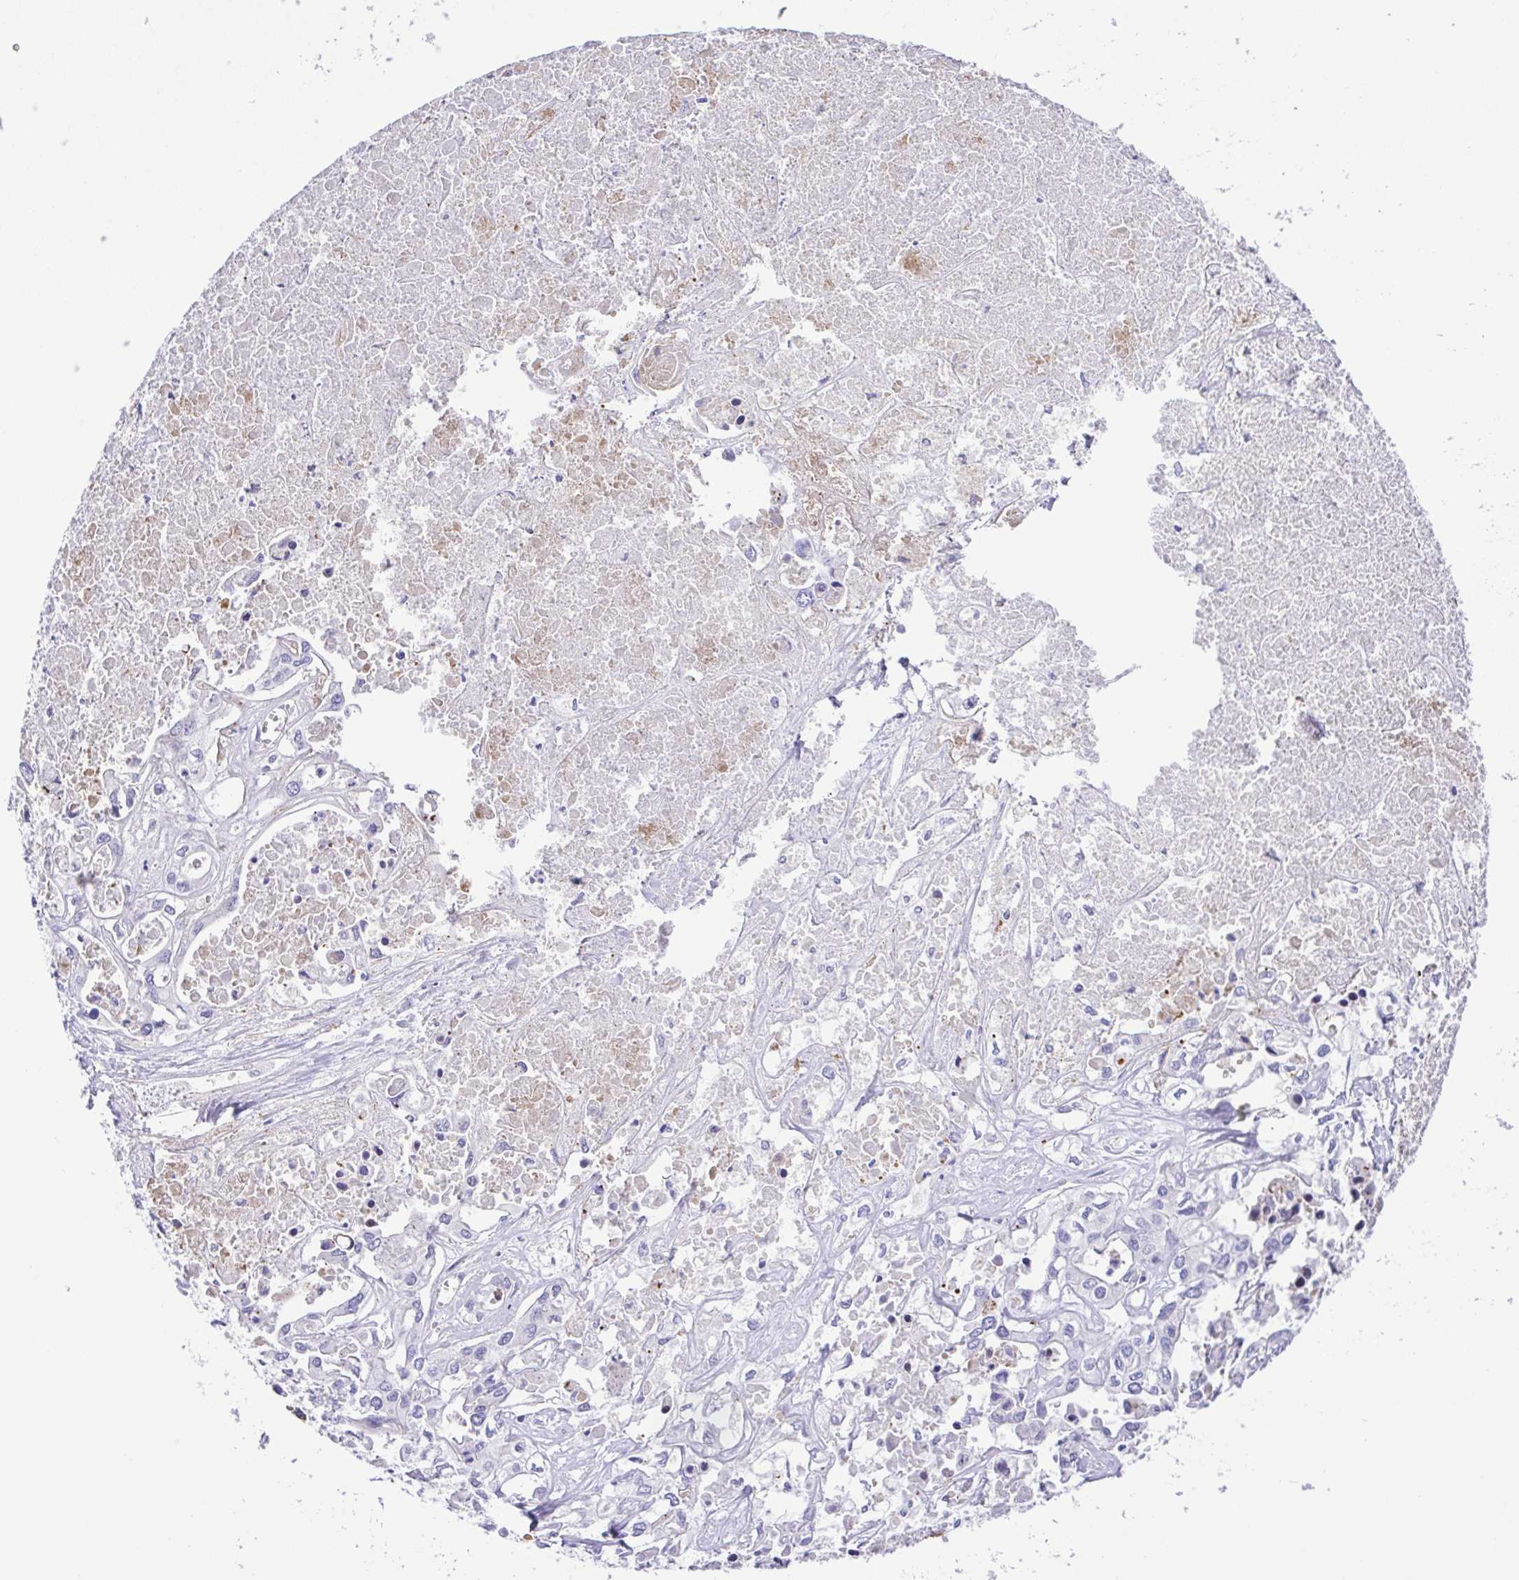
{"staining": {"intensity": "negative", "quantity": "none", "location": "none"}, "tissue": "liver cancer", "cell_type": "Tumor cells", "image_type": "cancer", "snomed": [{"axis": "morphology", "description": "Cholangiocarcinoma"}, {"axis": "topography", "description": "Liver"}], "caption": "Human liver cancer (cholangiocarcinoma) stained for a protein using IHC displays no expression in tumor cells.", "gene": "GABBR2", "patient": {"sex": "female", "age": 64}}